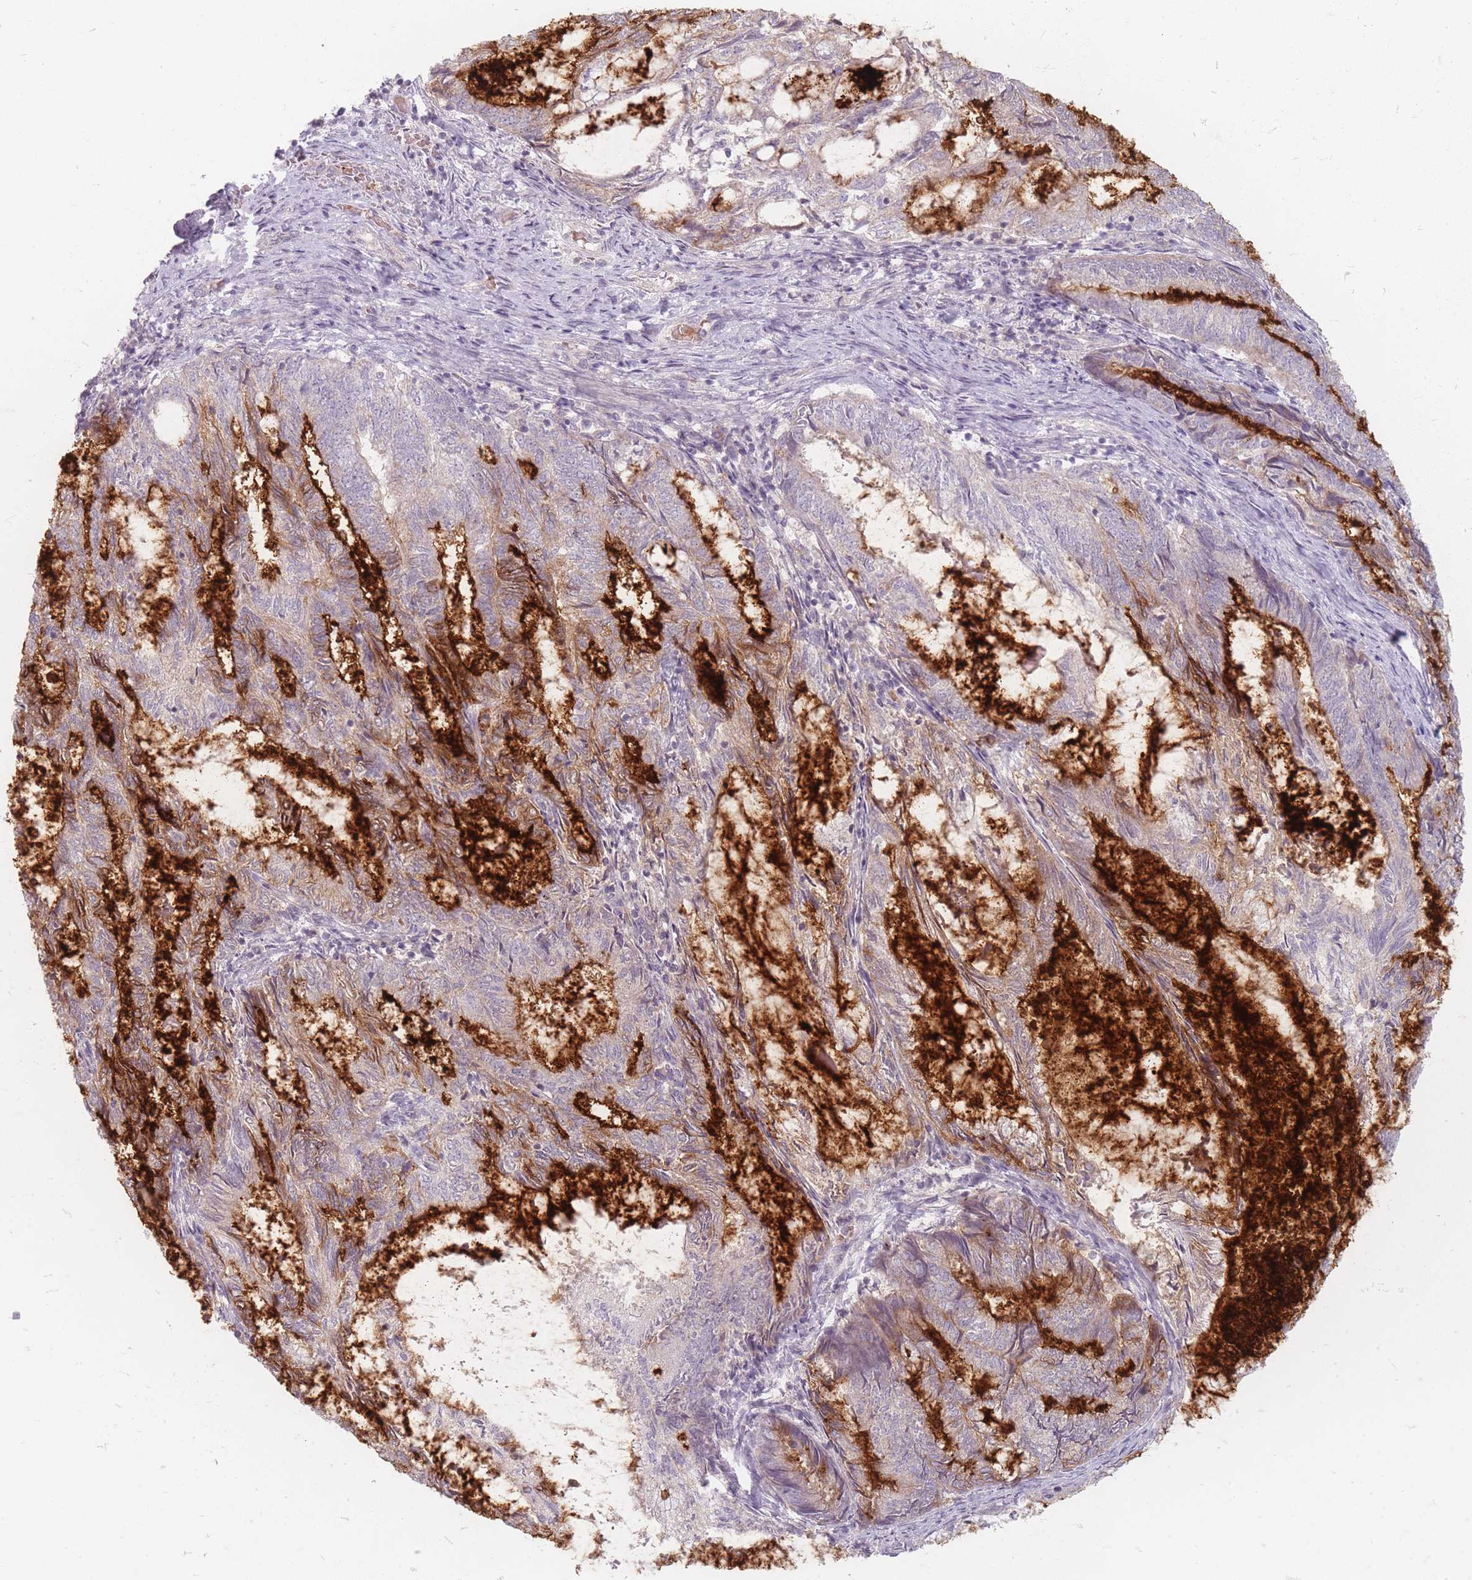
{"staining": {"intensity": "strong", "quantity": "25%-75%", "location": "cytoplasmic/membranous"}, "tissue": "endometrial cancer", "cell_type": "Tumor cells", "image_type": "cancer", "snomed": [{"axis": "morphology", "description": "Adenocarcinoma, NOS"}, {"axis": "topography", "description": "Endometrium"}], "caption": "This photomicrograph displays endometrial adenocarcinoma stained with IHC to label a protein in brown. The cytoplasmic/membranous of tumor cells show strong positivity for the protein. Nuclei are counter-stained blue.", "gene": "CHCHD7", "patient": {"sex": "female", "age": 80}}